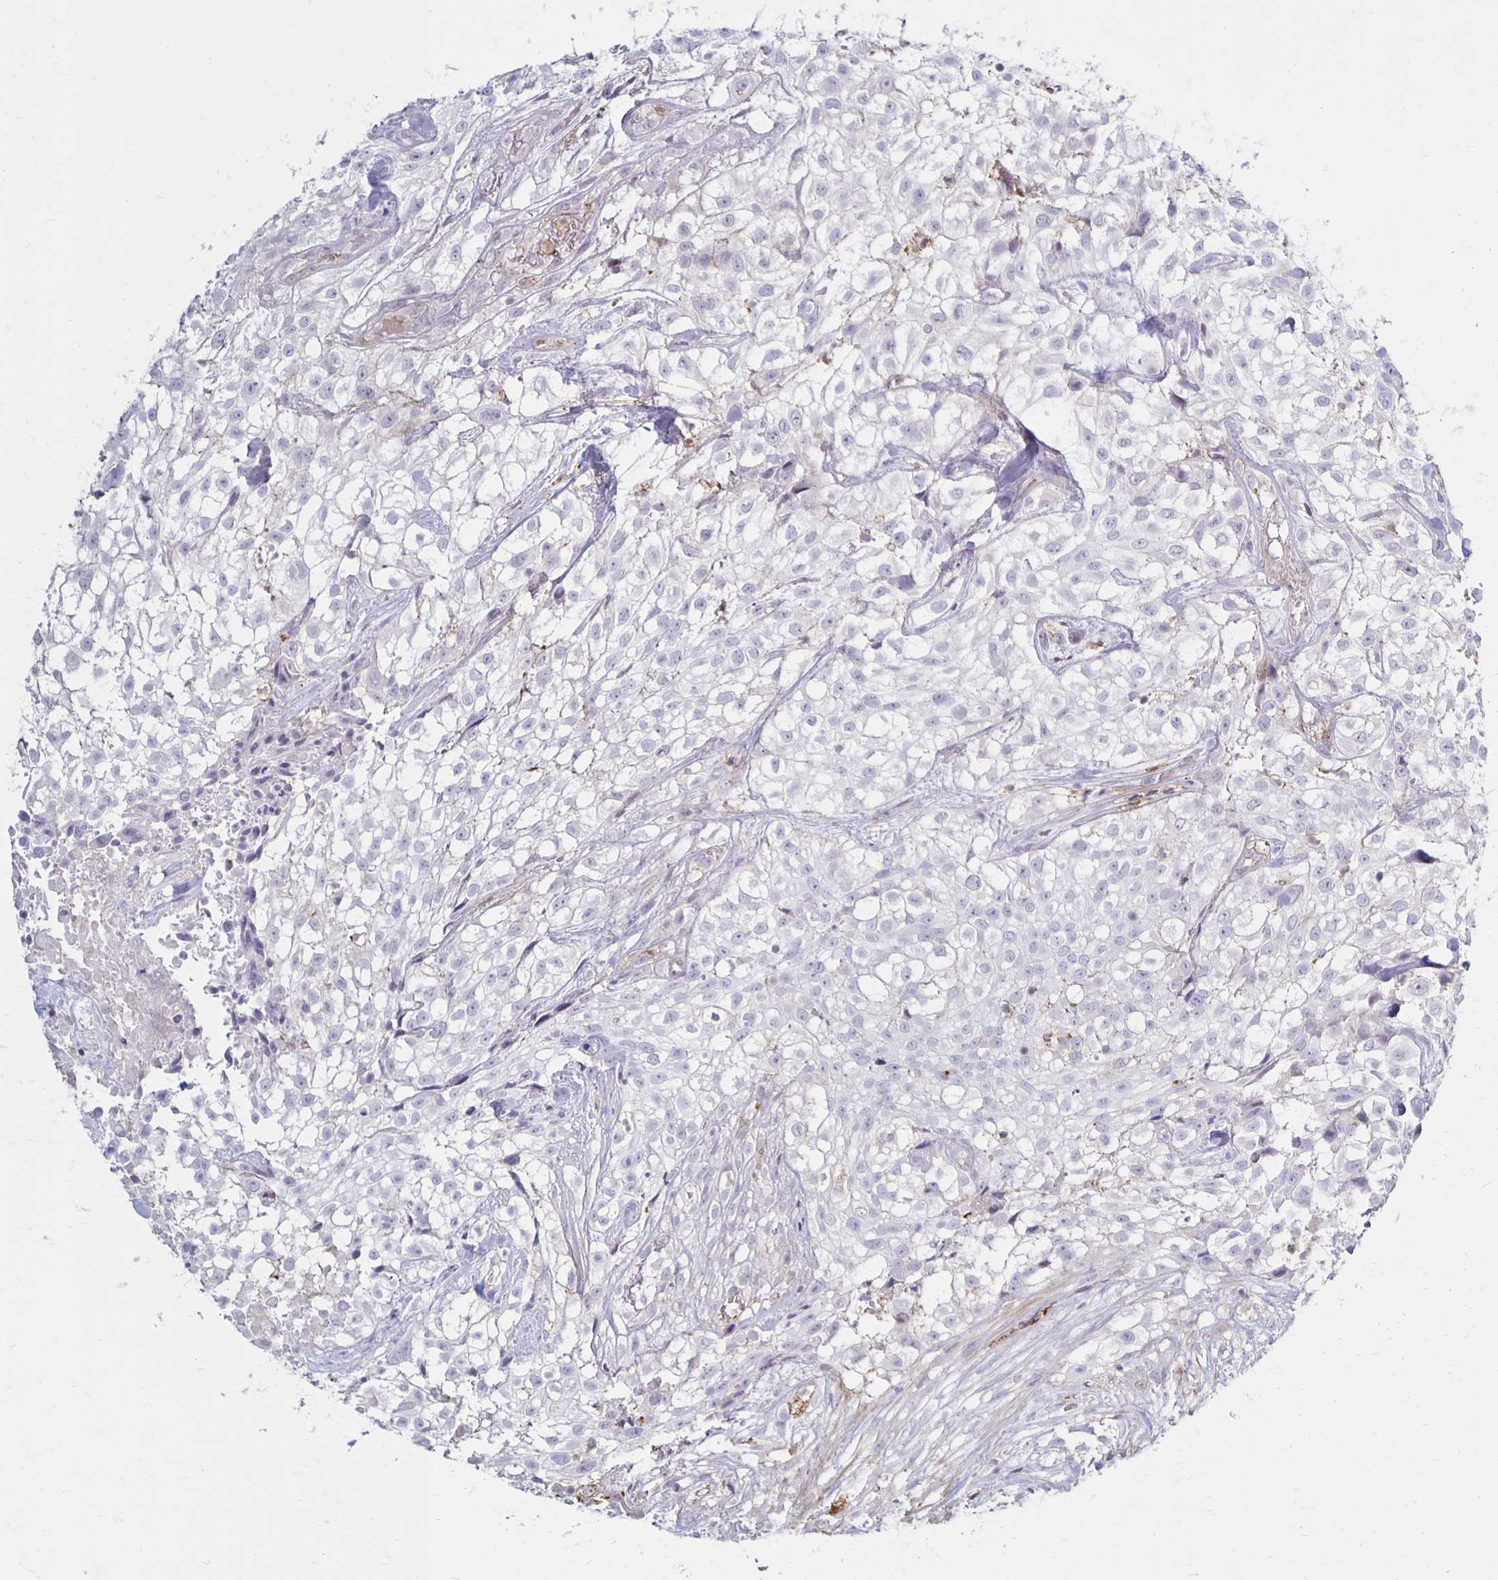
{"staining": {"intensity": "negative", "quantity": "none", "location": "none"}, "tissue": "urothelial cancer", "cell_type": "Tumor cells", "image_type": "cancer", "snomed": [{"axis": "morphology", "description": "Urothelial carcinoma, High grade"}, {"axis": "topography", "description": "Urinary bladder"}], "caption": "Immunohistochemistry (IHC) histopathology image of urothelial carcinoma (high-grade) stained for a protein (brown), which reveals no positivity in tumor cells. (Brightfield microscopy of DAB (3,3'-diaminobenzidine) immunohistochemistry (IHC) at high magnification).", "gene": "CCL21", "patient": {"sex": "male", "age": 56}}